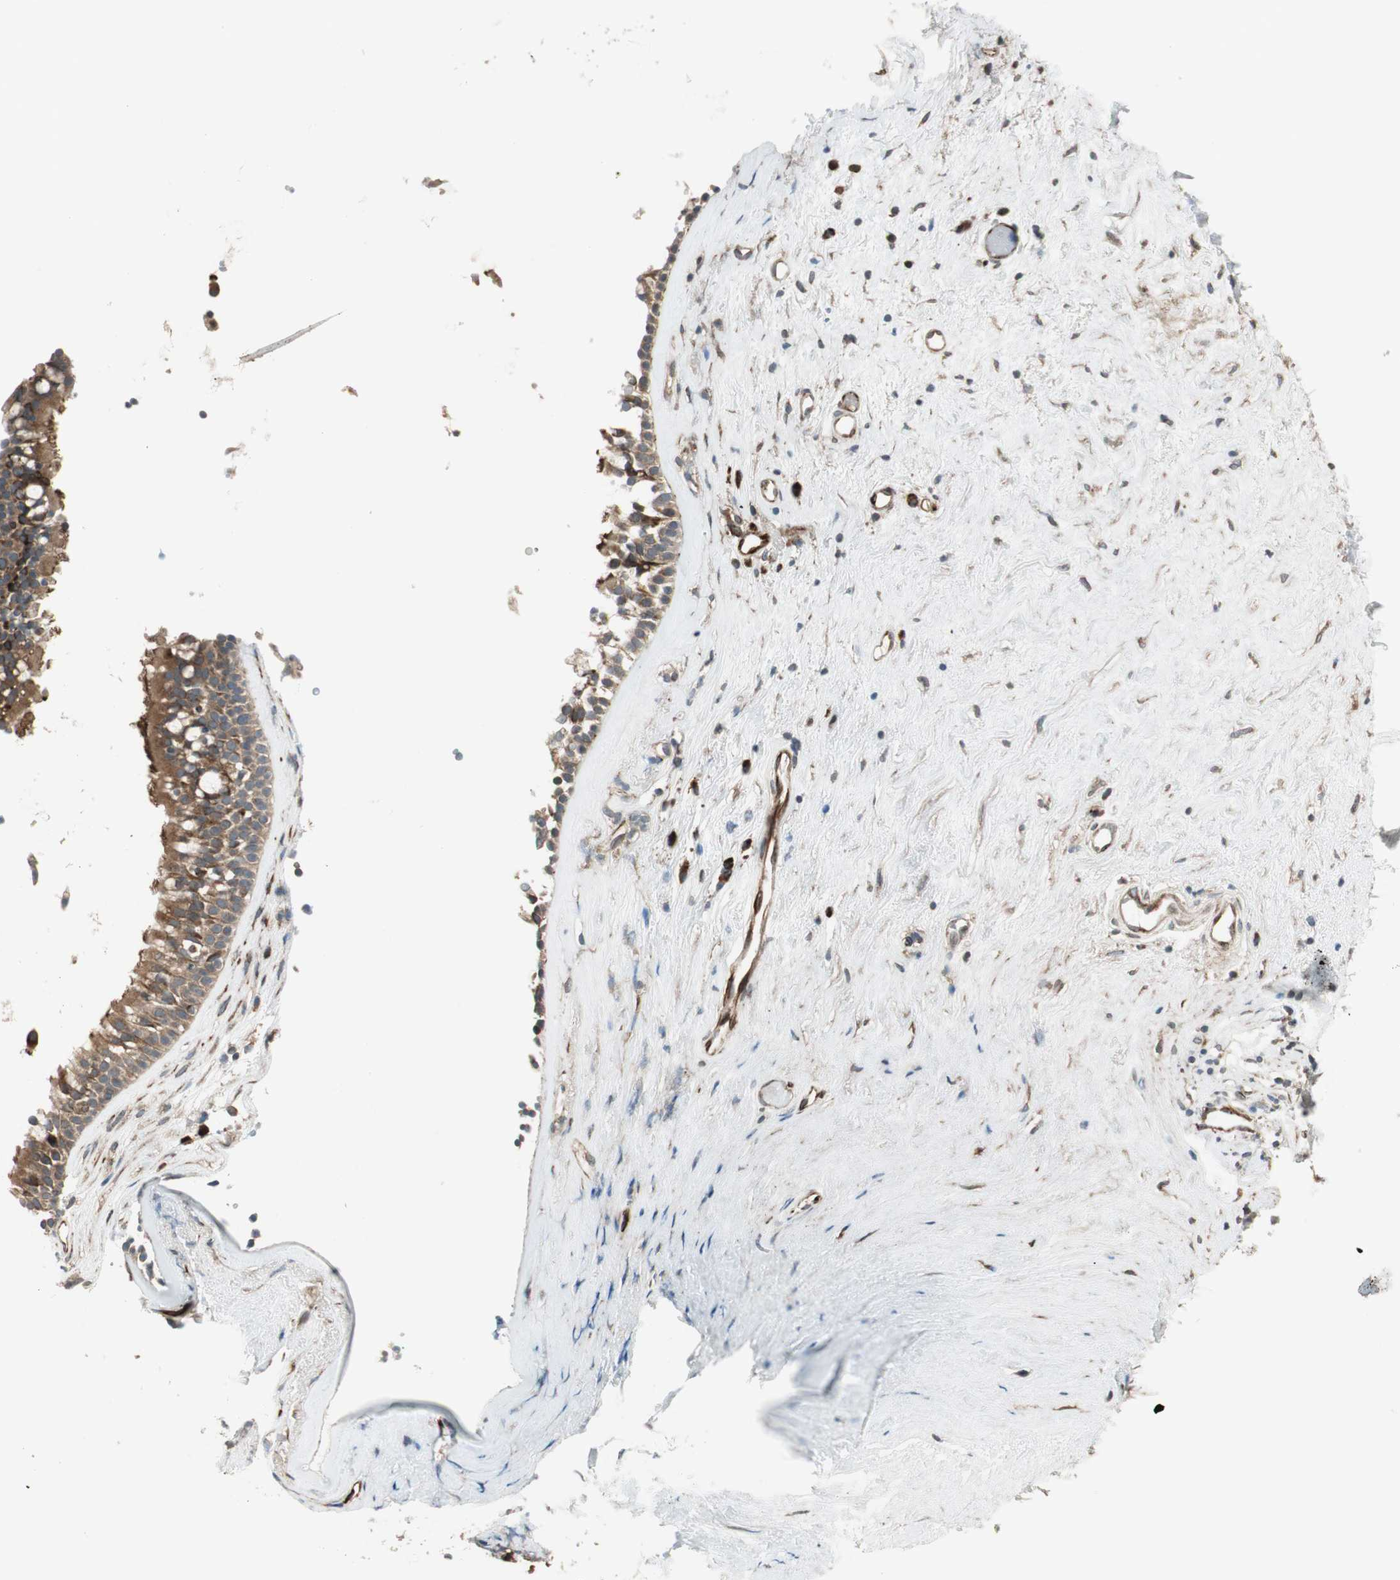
{"staining": {"intensity": "strong", "quantity": ">75%", "location": "cytoplasmic/membranous"}, "tissue": "nasopharynx", "cell_type": "Respiratory epithelial cells", "image_type": "normal", "snomed": [{"axis": "morphology", "description": "Normal tissue, NOS"}, {"axis": "morphology", "description": "Inflammation, NOS"}, {"axis": "topography", "description": "Nasopharynx"}], "caption": "Human nasopharynx stained with a brown dye displays strong cytoplasmic/membranous positive expression in approximately >75% of respiratory epithelial cells.", "gene": "PPP2R5E", "patient": {"sex": "male", "age": 48}}